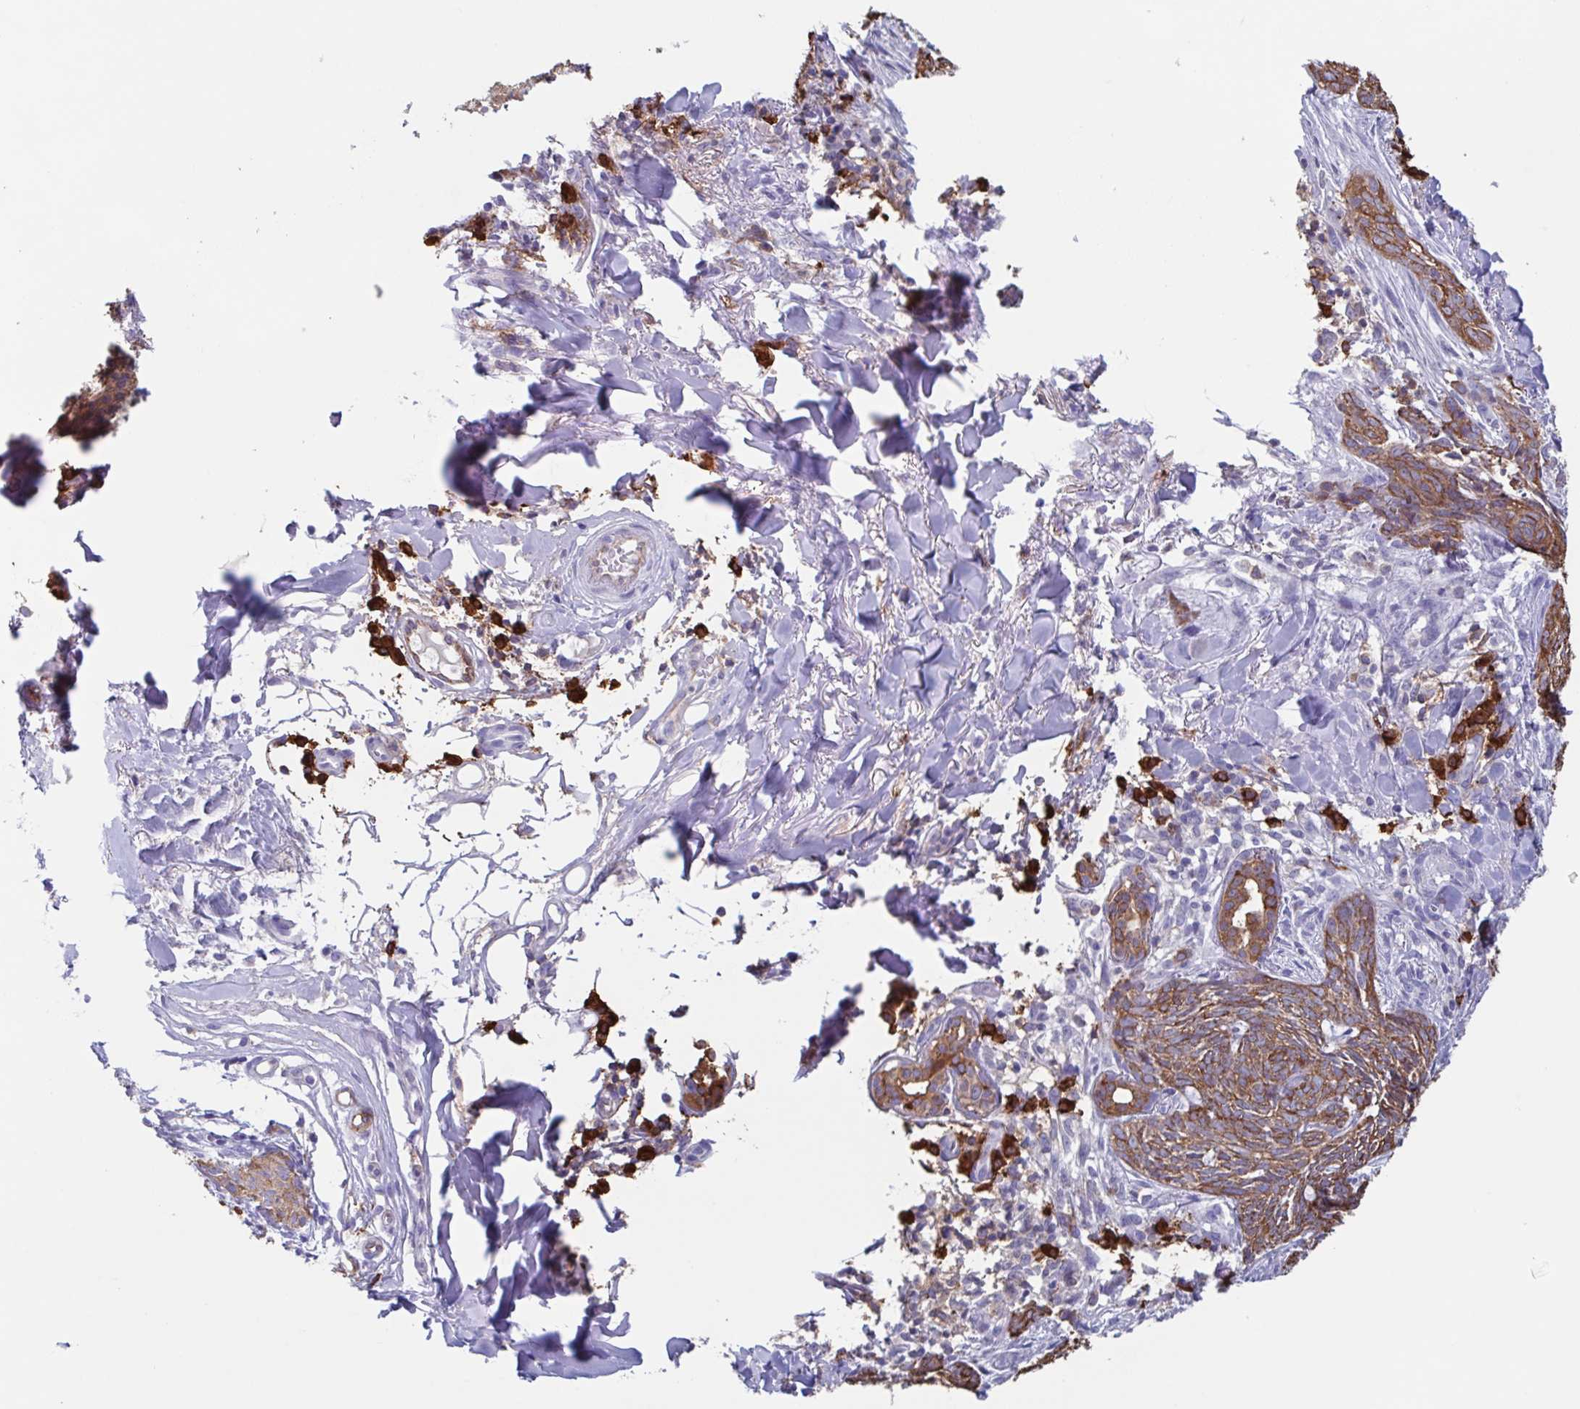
{"staining": {"intensity": "moderate", "quantity": ">75%", "location": "cytoplasmic/membranous"}, "tissue": "skin cancer", "cell_type": "Tumor cells", "image_type": "cancer", "snomed": [{"axis": "morphology", "description": "Basal cell carcinoma"}, {"axis": "topography", "description": "Skin"}], "caption": "This image reveals basal cell carcinoma (skin) stained with immunohistochemistry (IHC) to label a protein in brown. The cytoplasmic/membranous of tumor cells show moderate positivity for the protein. Nuclei are counter-stained blue.", "gene": "TPD52", "patient": {"sex": "female", "age": 93}}